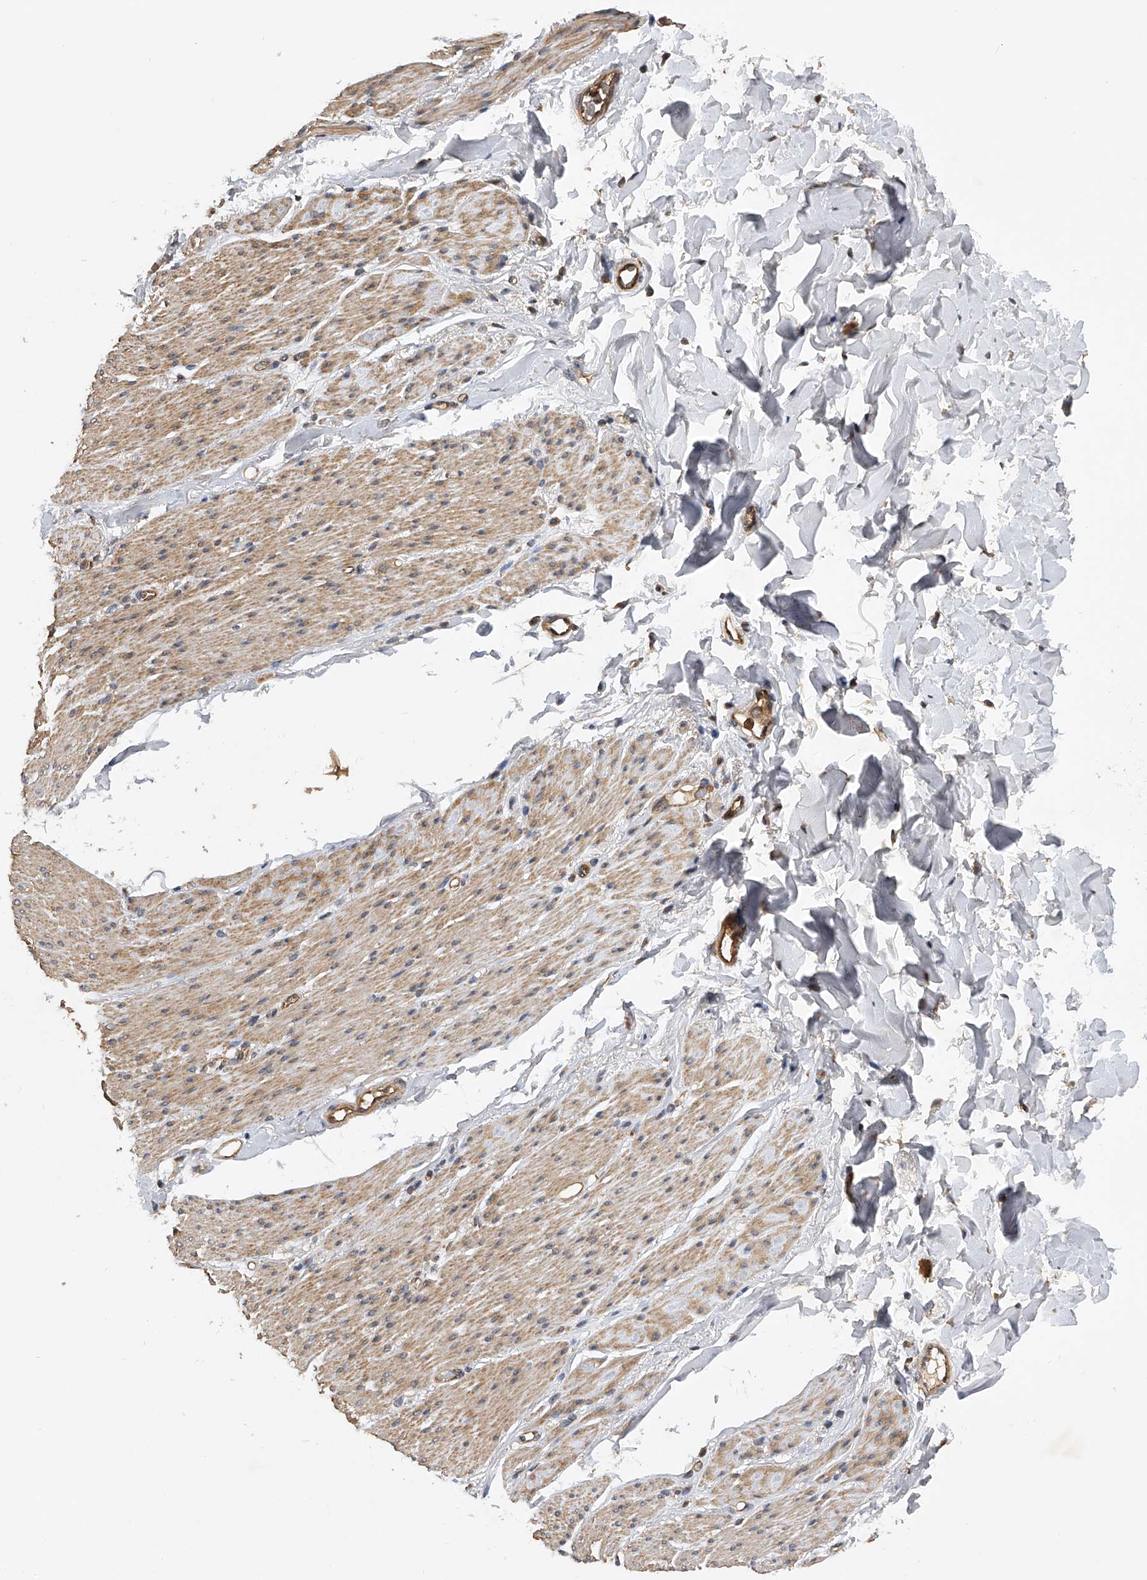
{"staining": {"intensity": "moderate", "quantity": ">75%", "location": "cytoplasmic/membranous"}, "tissue": "smooth muscle", "cell_type": "Smooth muscle cells", "image_type": "normal", "snomed": [{"axis": "morphology", "description": "Normal tissue, NOS"}, {"axis": "topography", "description": "Colon"}, {"axis": "topography", "description": "Peripheral nerve tissue"}], "caption": "Protein analysis of benign smooth muscle exhibits moderate cytoplasmic/membranous expression in about >75% of smooth muscle cells.", "gene": "PTPRA", "patient": {"sex": "female", "age": 61}}